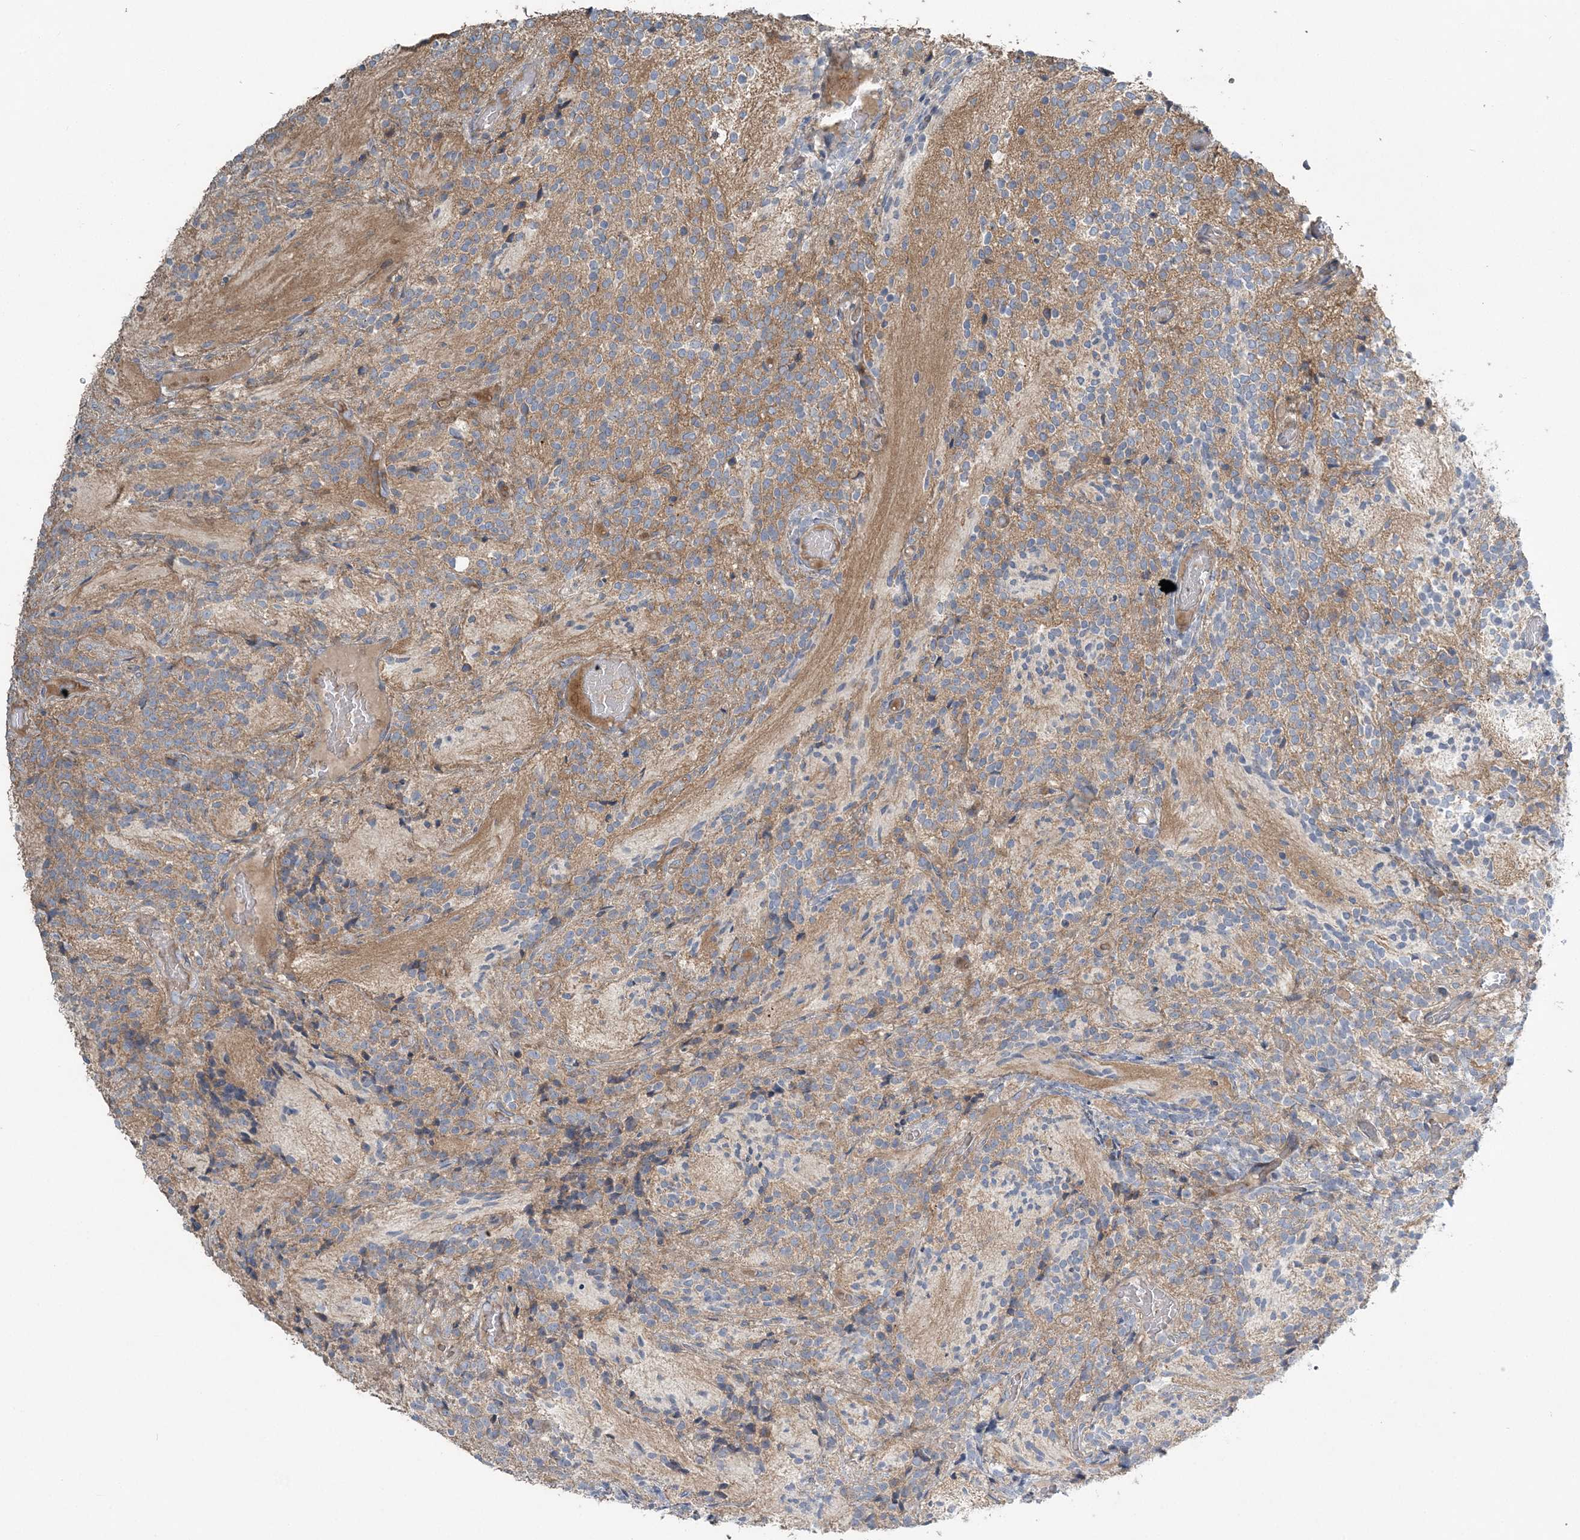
{"staining": {"intensity": "negative", "quantity": "none", "location": "none"}, "tissue": "glioma", "cell_type": "Tumor cells", "image_type": "cancer", "snomed": [{"axis": "morphology", "description": "Glioma, malignant, Low grade"}, {"axis": "topography", "description": "Brain"}], "caption": "Tumor cells are negative for protein expression in human glioma.", "gene": "SLC4A10", "patient": {"sex": "female", "age": 1}}